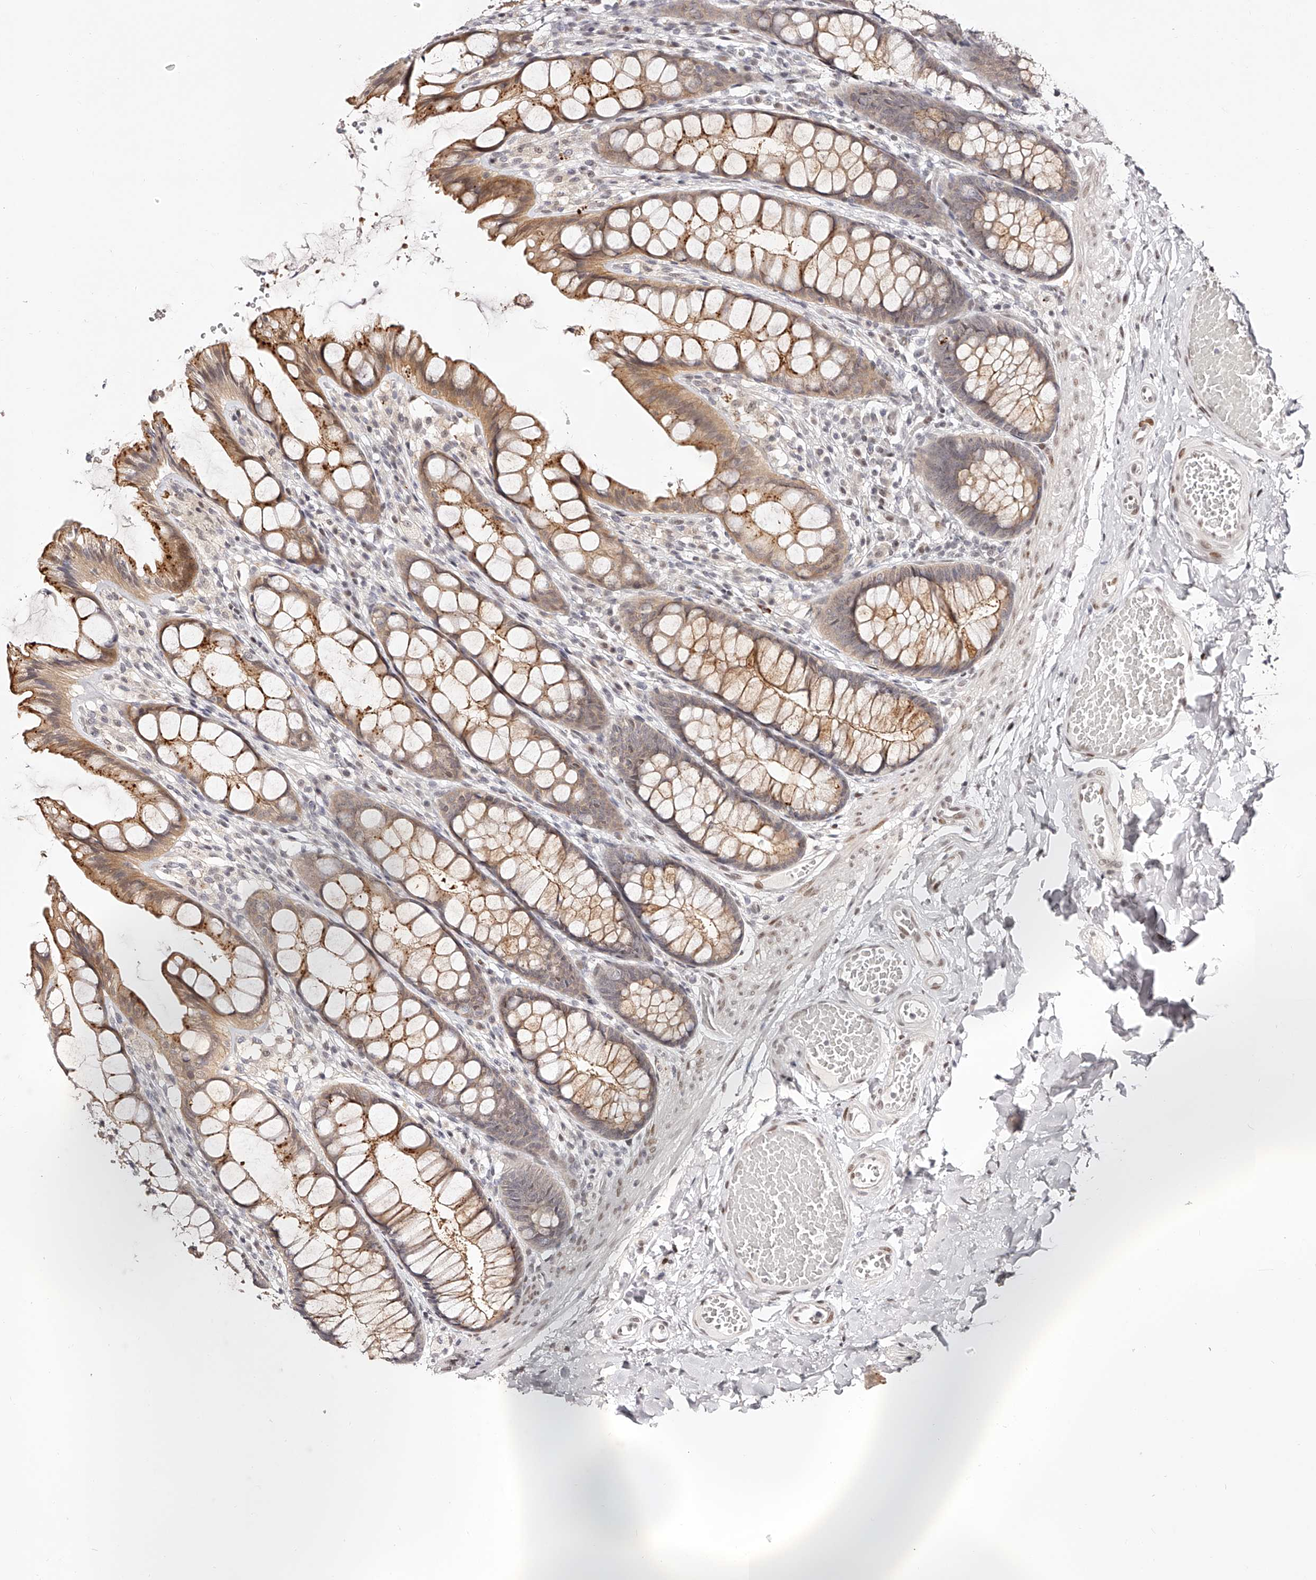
{"staining": {"intensity": "weak", "quantity": "25%-75%", "location": "nuclear"}, "tissue": "colon", "cell_type": "Endothelial cells", "image_type": "normal", "snomed": [{"axis": "morphology", "description": "Normal tissue, NOS"}, {"axis": "topography", "description": "Colon"}], "caption": "A brown stain shows weak nuclear expression of a protein in endothelial cells of normal human colon.", "gene": "USF3", "patient": {"sex": "male", "age": 47}}